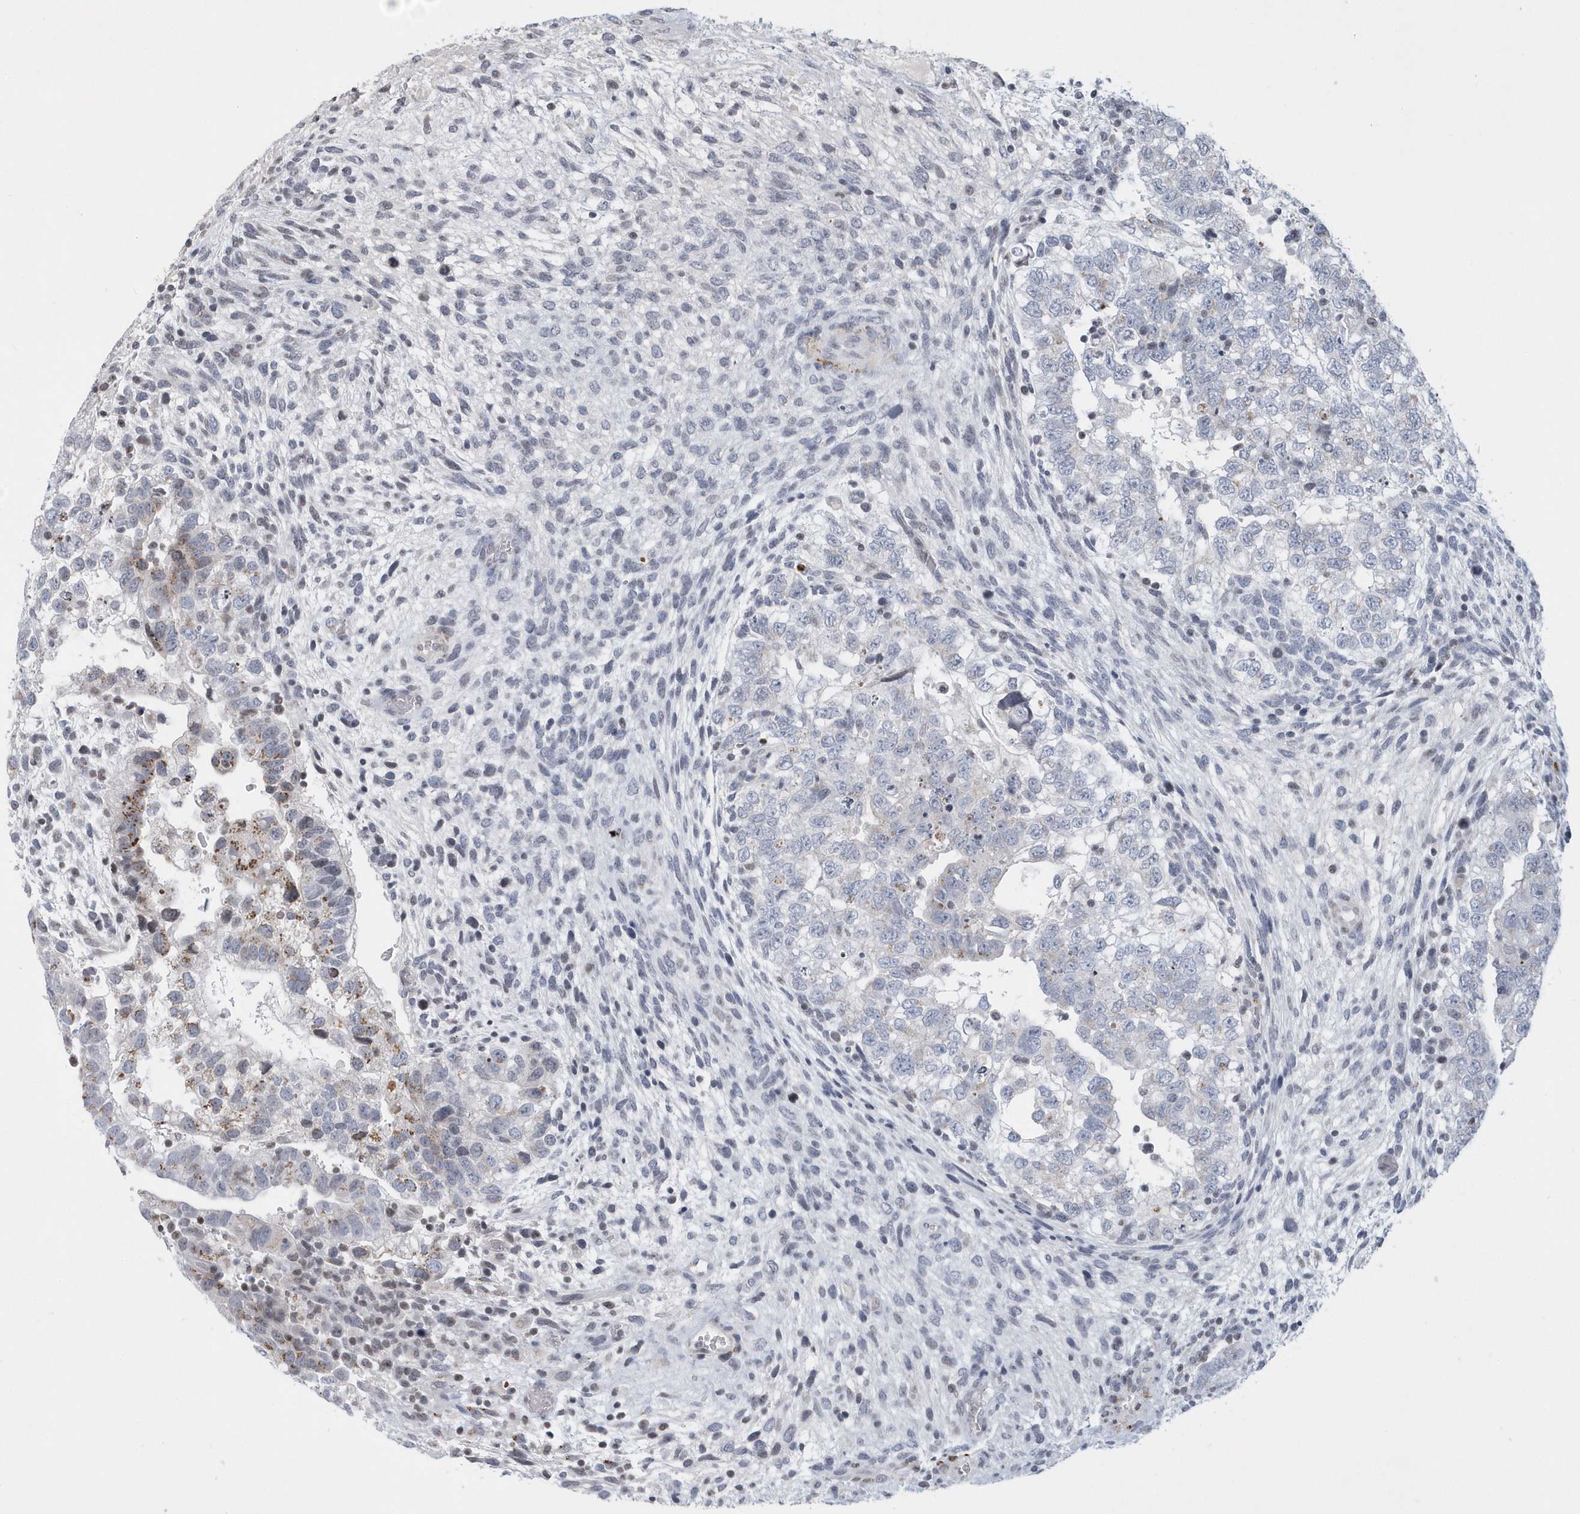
{"staining": {"intensity": "weak", "quantity": "<25%", "location": "cytoplasmic/membranous"}, "tissue": "testis cancer", "cell_type": "Tumor cells", "image_type": "cancer", "snomed": [{"axis": "morphology", "description": "Carcinoma, Embryonal, NOS"}, {"axis": "topography", "description": "Testis"}], "caption": "Immunohistochemistry of human testis cancer shows no expression in tumor cells.", "gene": "VWA5B2", "patient": {"sex": "male", "age": 37}}